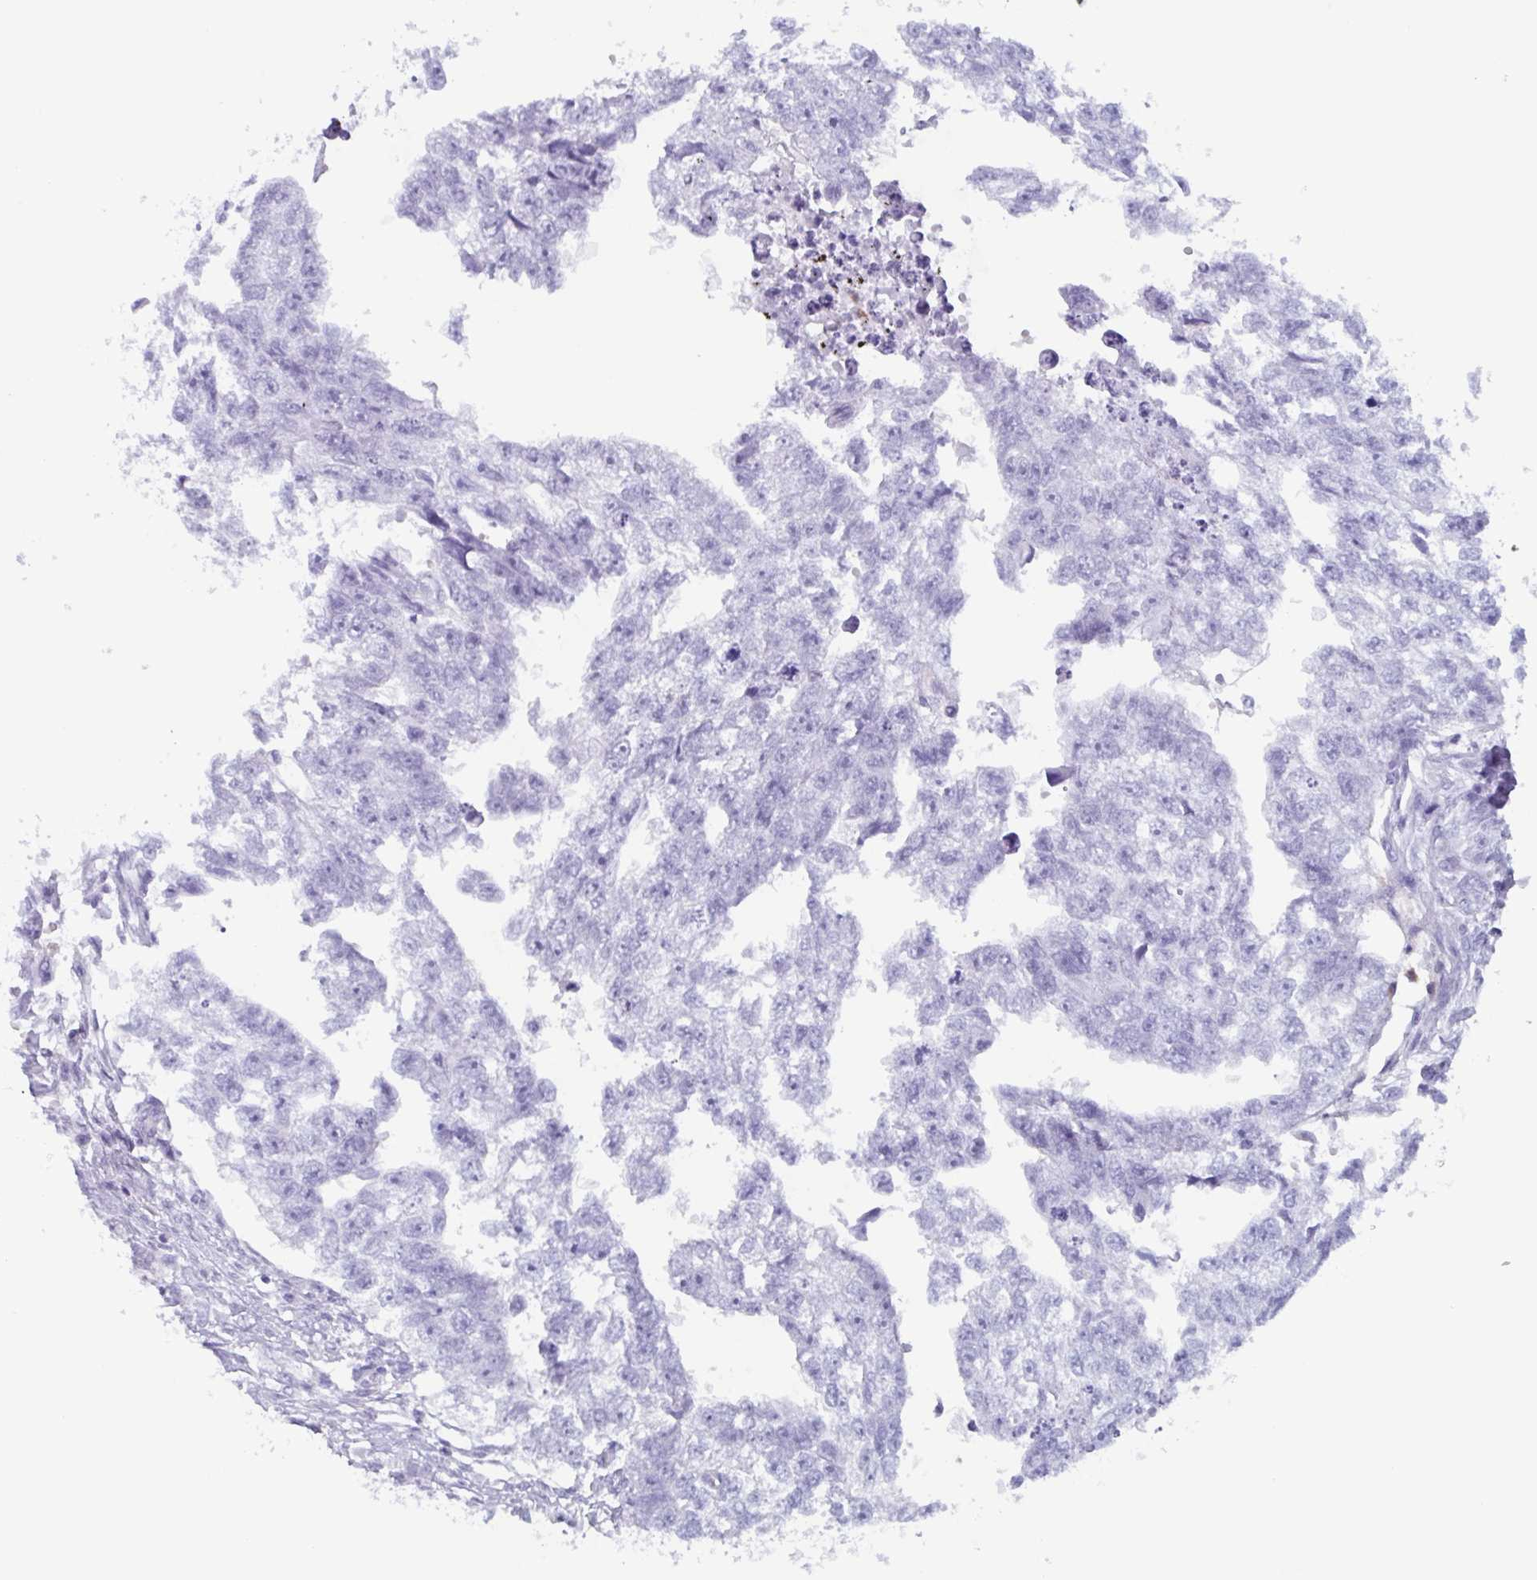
{"staining": {"intensity": "negative", "quantity": "none", "location": "none"}, "tissue": "testis cancer", "cell_type": "Tumor cells", "image_type": "cancer", "snomed": [{"axis": "morphology", "description": "Carcinoma, Embryonal, NOS"}, {"axis": "morphology", "description": "Teratoma, malignant, NOS"}, {"axis": "topography", "description": "Testis"}], "caption": "Immunohistochemical staining of human testis cancer exhibits no significant staining in tumor cells.", "gene": "BPI", "patient": {"sex": "male", "age": 44}}